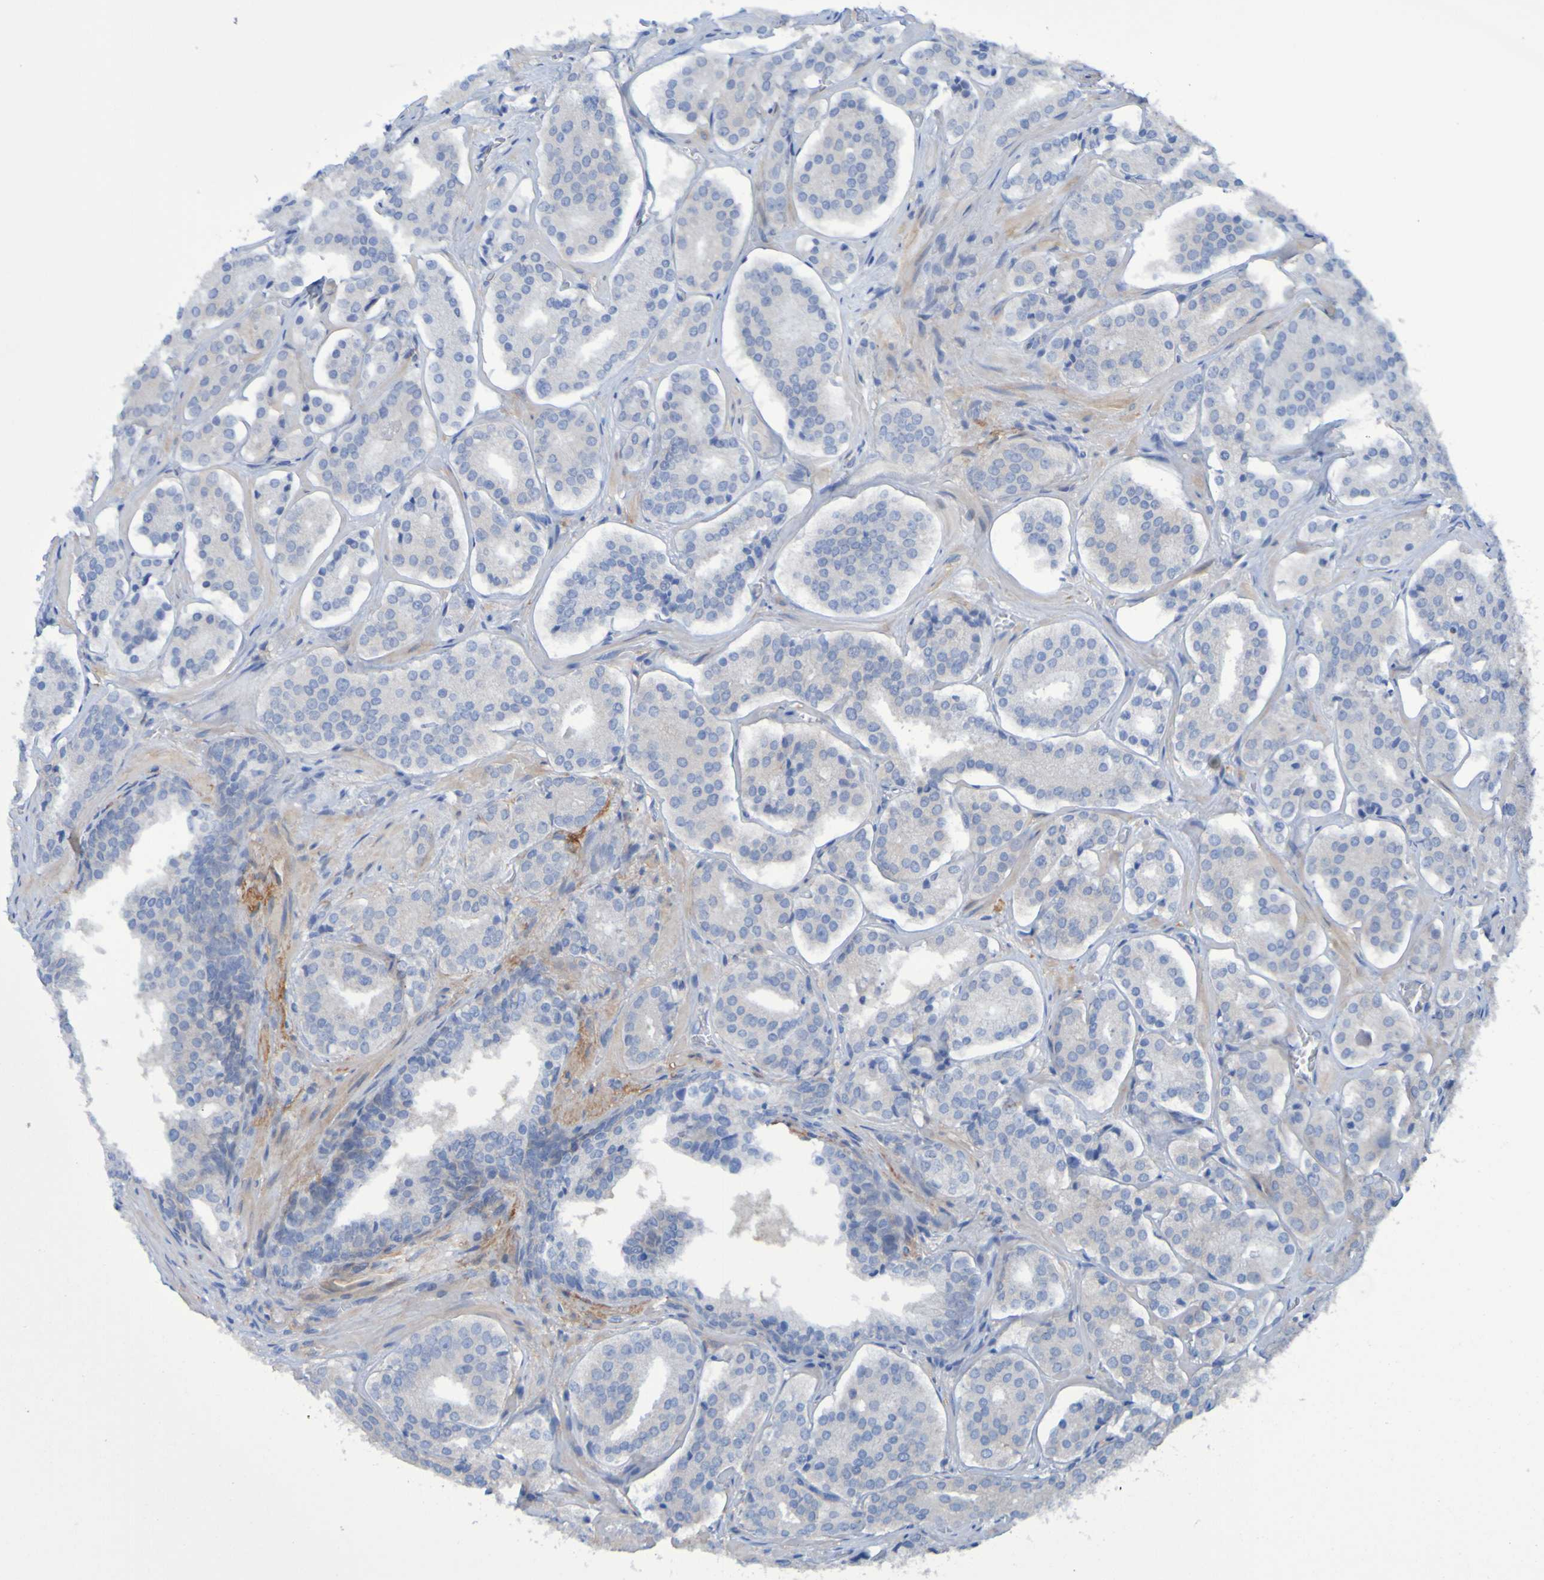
{"staining": {"intensity": "negative", "quantity": "none", "location": "none"}, "tissue": "prostate cancer", "cell_type": "Tumor cells", "image_type": "cancer", "snomed": [{"axis": "morphology", "description": "Adenocarcinoma, High grade"}, {"axis": "topography", "description": "Prostate"}], "caption": "This is an immunohistochemistry (IHC) photomicrograph of human prostate high-grade adenocarcinoma. There is no positivity in tumor cells.", "gene": "LPP", "patient": {"sex": "male", "age": 60}}